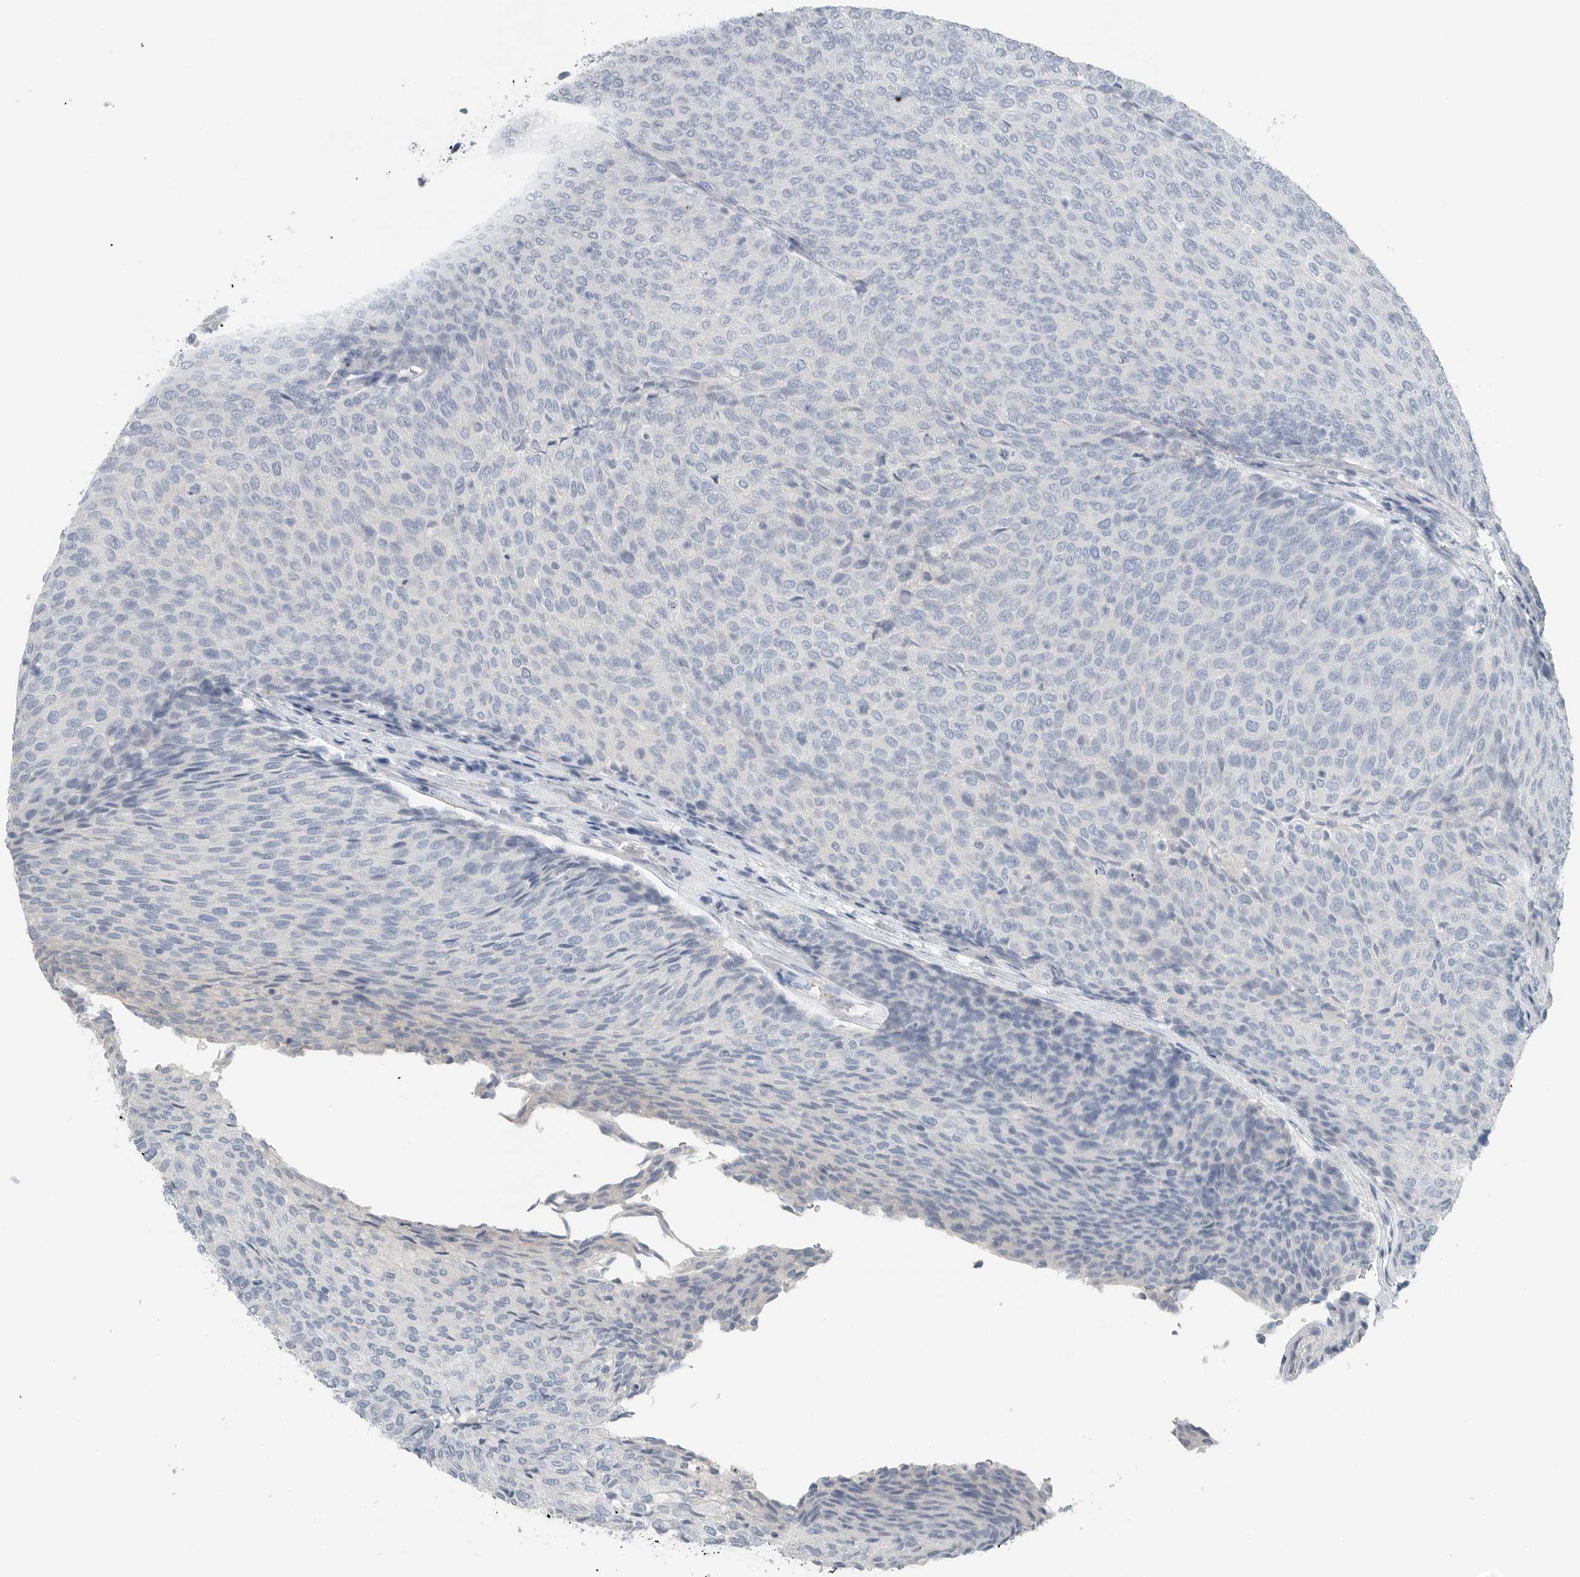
{"staining": {"intensity": "negative", "quantity": "none", "location": "none"}, "tissue": "urothelial cancer", "cell_type": "Tumor cells", "image_type": "cancer", "snomed": [{"axis": "morphology", "description": "Urothelial carcinoma, Low grade"}, {"axis": "topography", "description": "Urinary bladder"}], "caption": "An image of urothelial carcinoma (low-grade) stained for a protein shows no brown staining in tumor cells. Brightfield microscopy of IHC stained with DAB (3,3'-diaminobenzidine) (brown) and hematoxylin (blue), captured at high magnification.", "gene": "SERPINB7", "patient": {"sex": "female", "age": 79}}